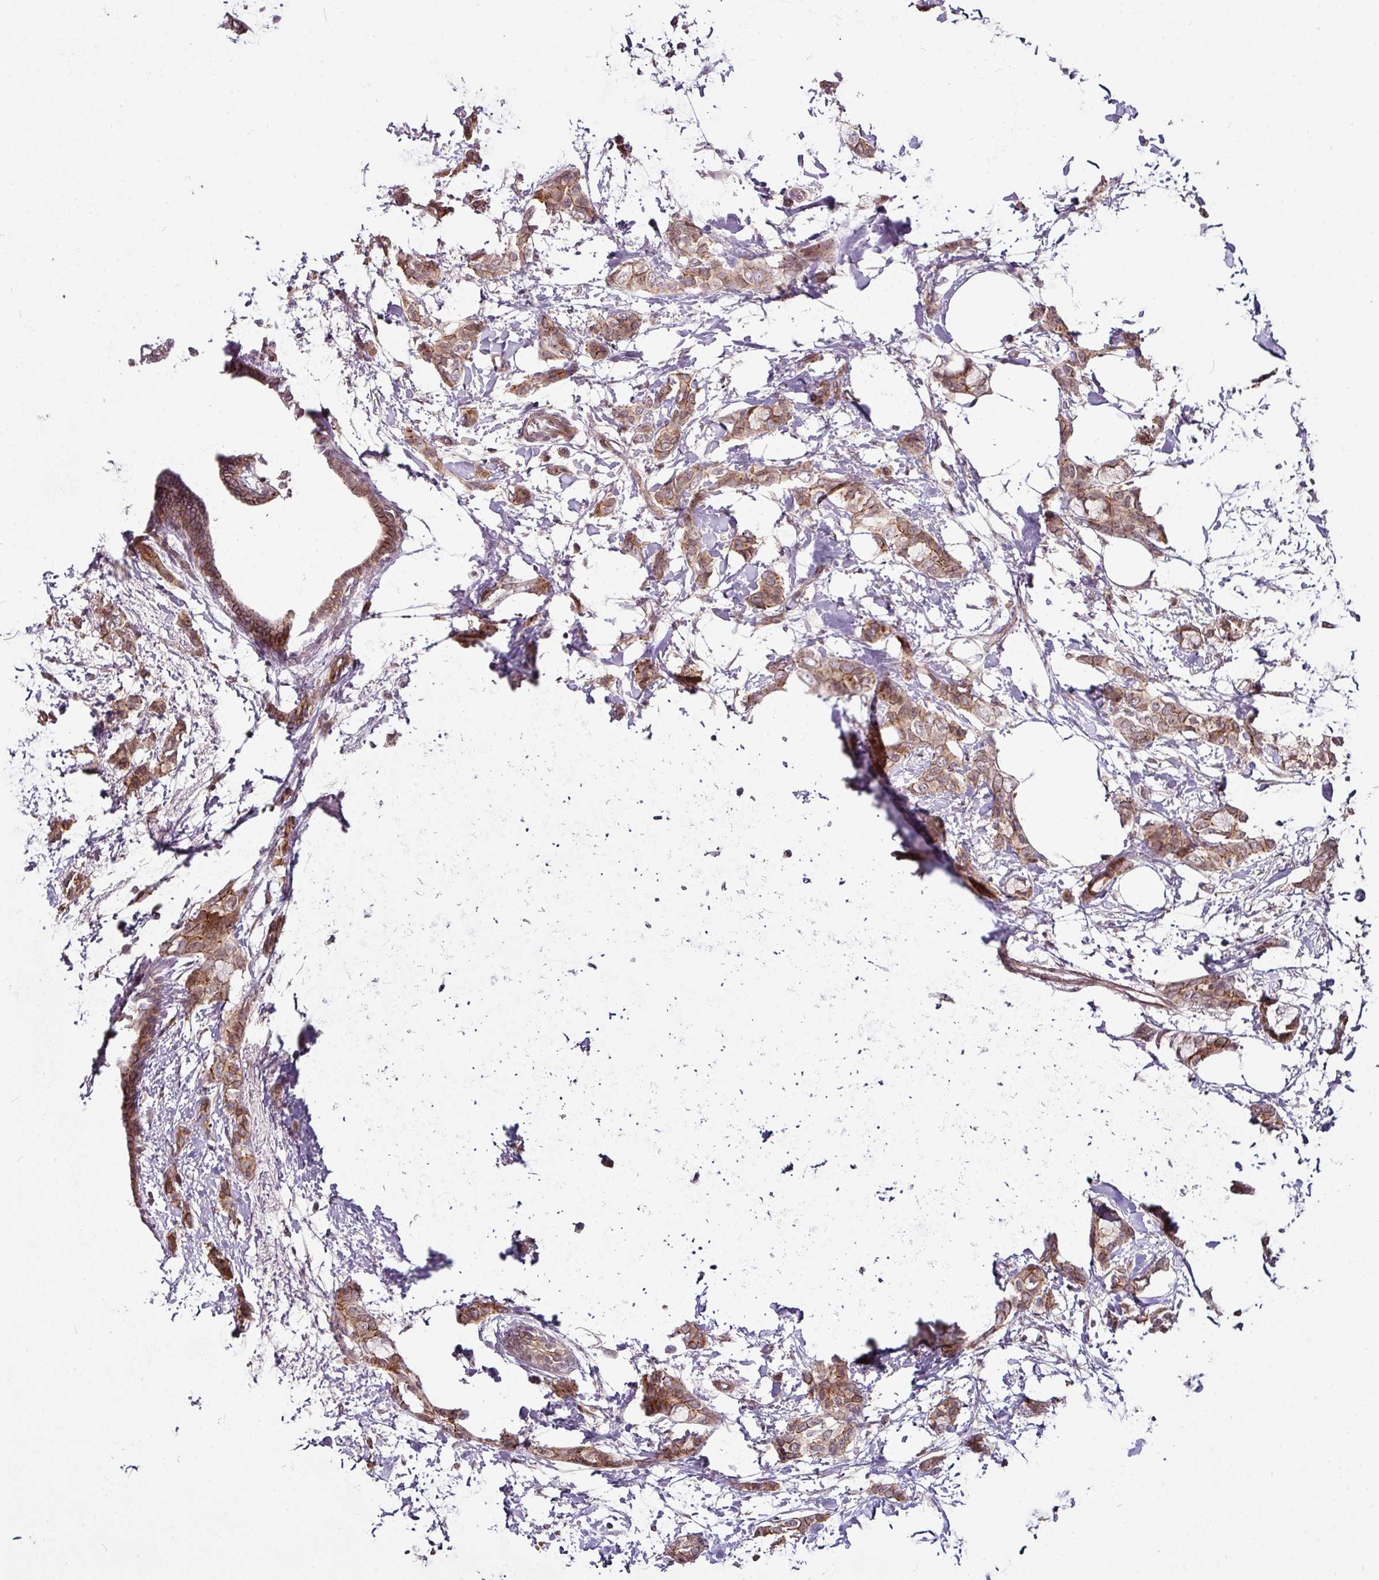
{"staining": {"intensity": "moderate", "quantity": "25%-75%", "location": "cytoplasmic/membranous"}, "tissue": "breast cancer", "cell_type": "Tumor cells", "image_type": "cancer", "snomed": [{"axis": "morphology", "description": "Duct carcinoma"}, {"axis": "topography", "description": "Breast"}], "caption": "Human intraductal carcinoma (breast) stained with a protein marker demonstrates moderate staining in tumor cells.", "gene": "DCAF13", "patient": {"sex": "female", "age": 73}}